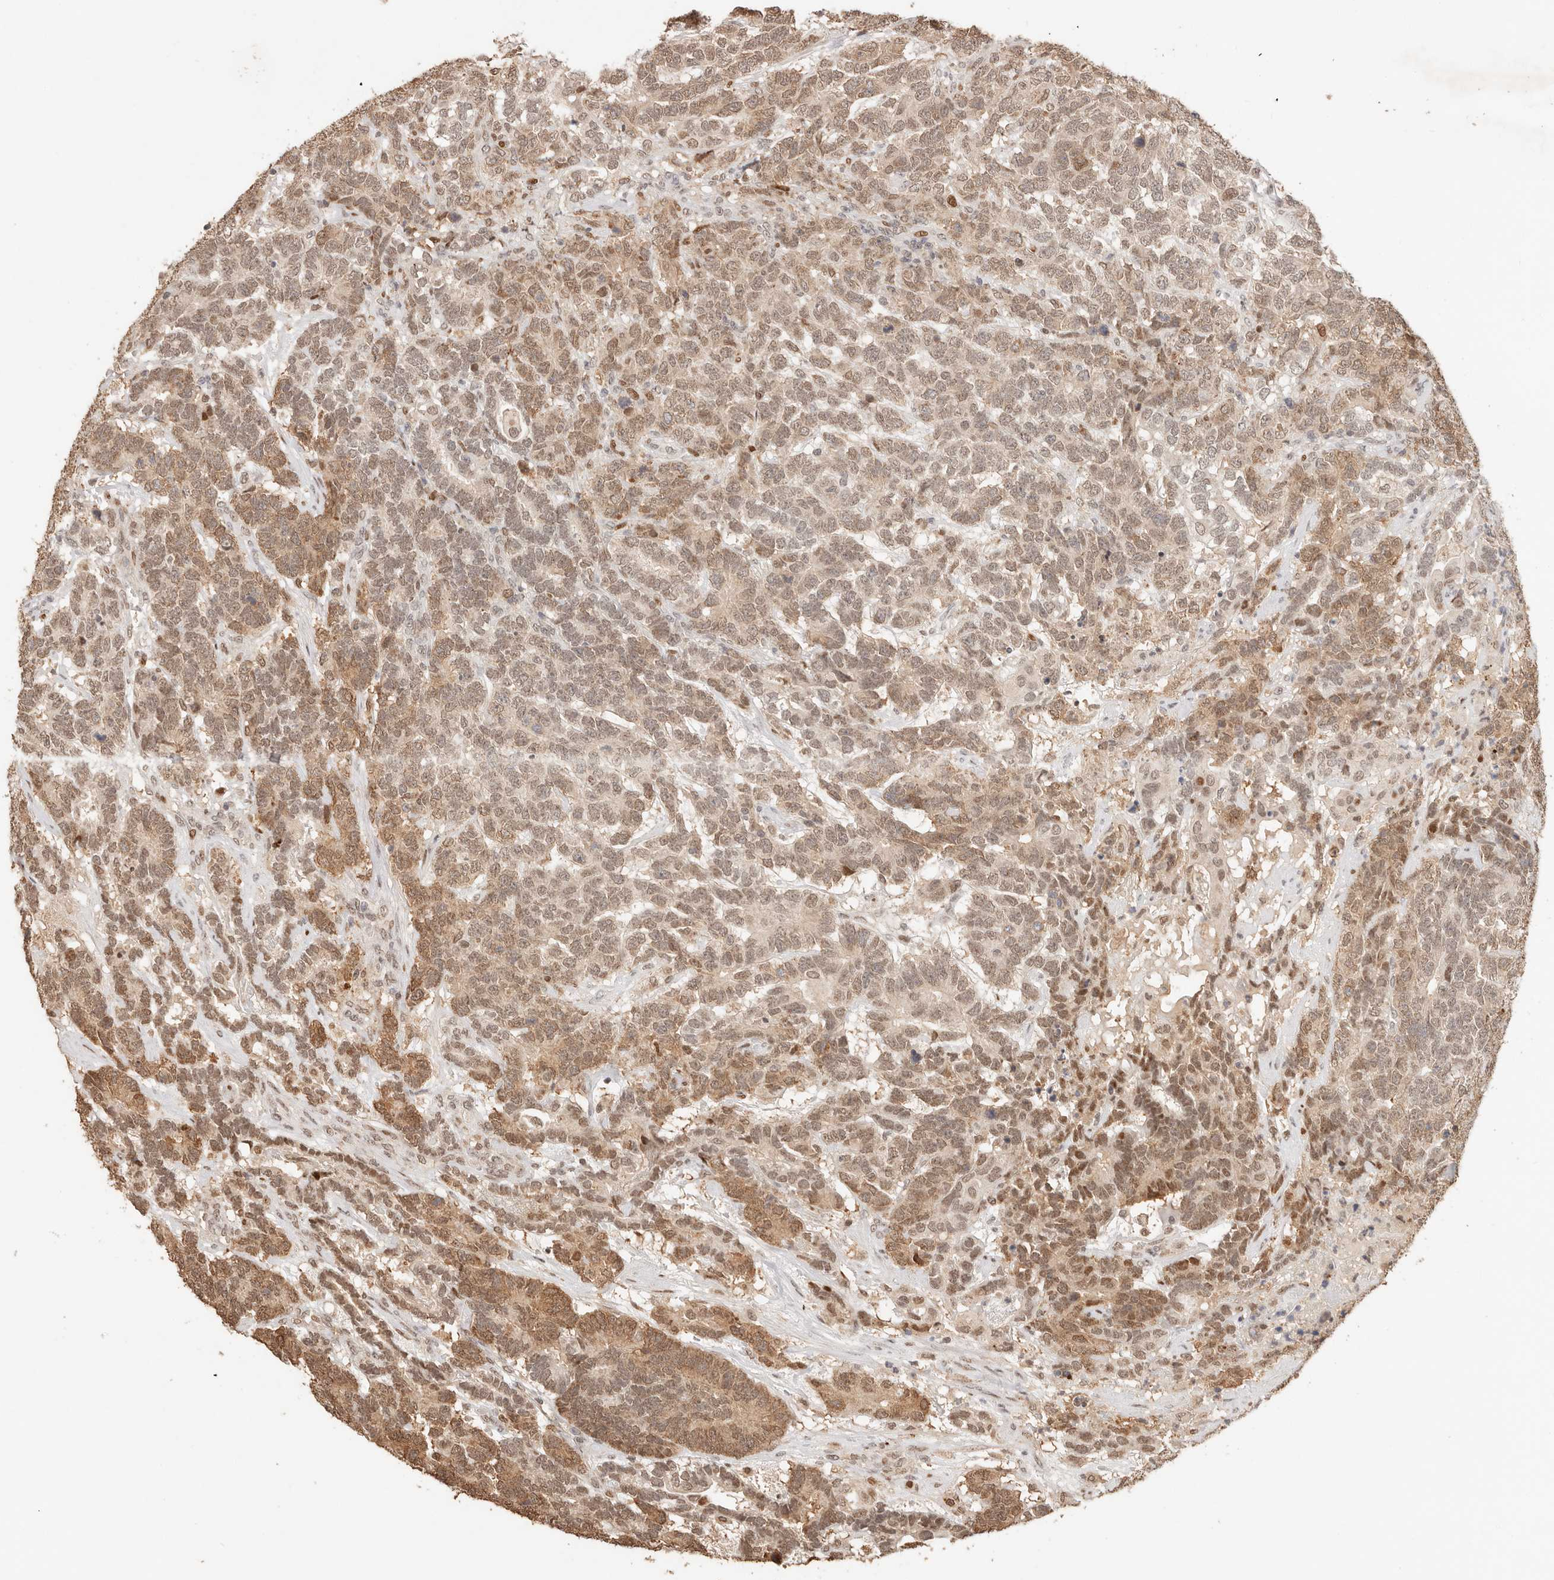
{"staining": {"intensity": "moderate", "quantity": ">75%", "location": "nuclear"}, "tissue": "testis cancer", "cell_type": "Tumor cells", "image_type": "cancer", "snomed": [{"axis": "morphology", "description": "Carcinoma, Embryonal, NOS"}, {"axis": "topography", "description": "Testis"}], "caption": "Immunohistochemical staining of human embryonal carcinoma (testis) shows moderate nuclear protein staining in about >75% of tumor cells. The staining is performed using DAB (3,3'-diaminobenzidine) brown chromogen to label protein expression. The nuclei are counter-stained blue using hematoxylin.", "gene": "NPAS2", "patient": {"sex": "male", "age": 26}}